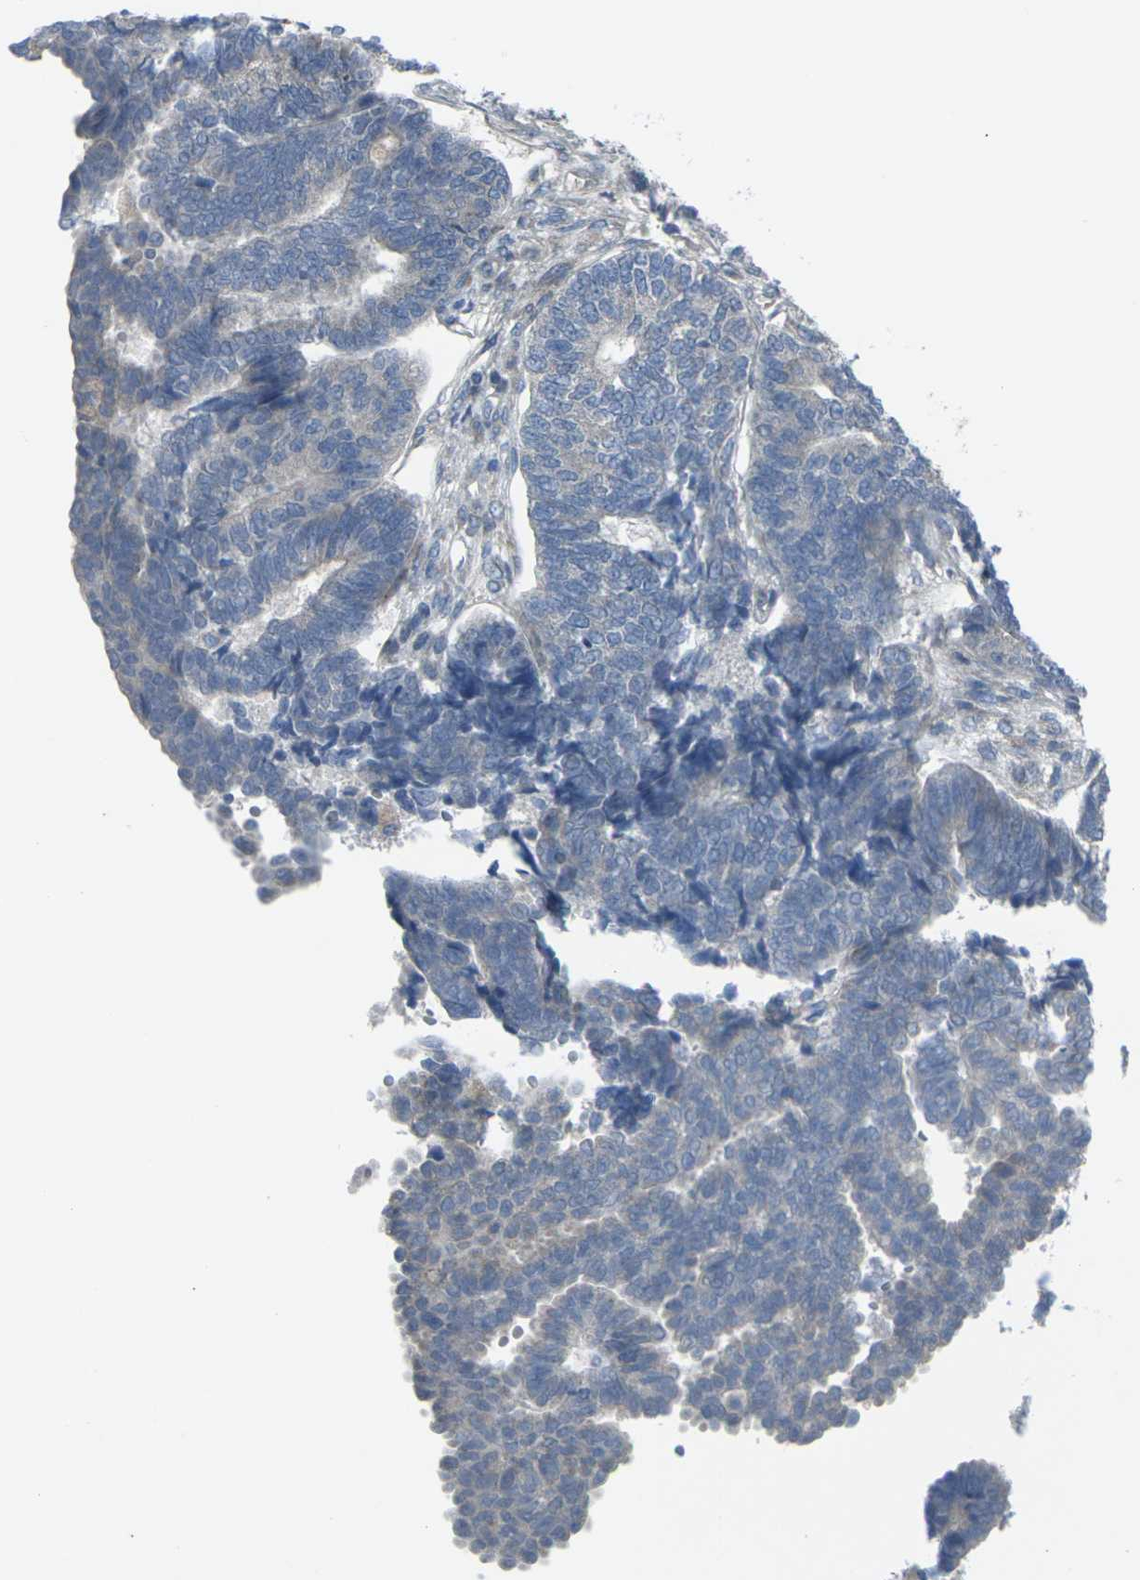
{"staining": {"intensity": "negative", "quantity": "none", "location": "none"}, "tissue": "endometrial cancer", "cell_type": "Tumor cells", "image_type": "cancer", "snomed": [{"axis": "morphology", "description": "Adenocarcinoma, NOS"}, {"axis": "topography", "description": "Endometrium"}], "caption": "Micrograph shows no protein expression in tumor cells of endometrial cancer (adenocarcinoma) tissue.", "gene": "CCR10", "patient": {"sex": "female", "age": 70}}